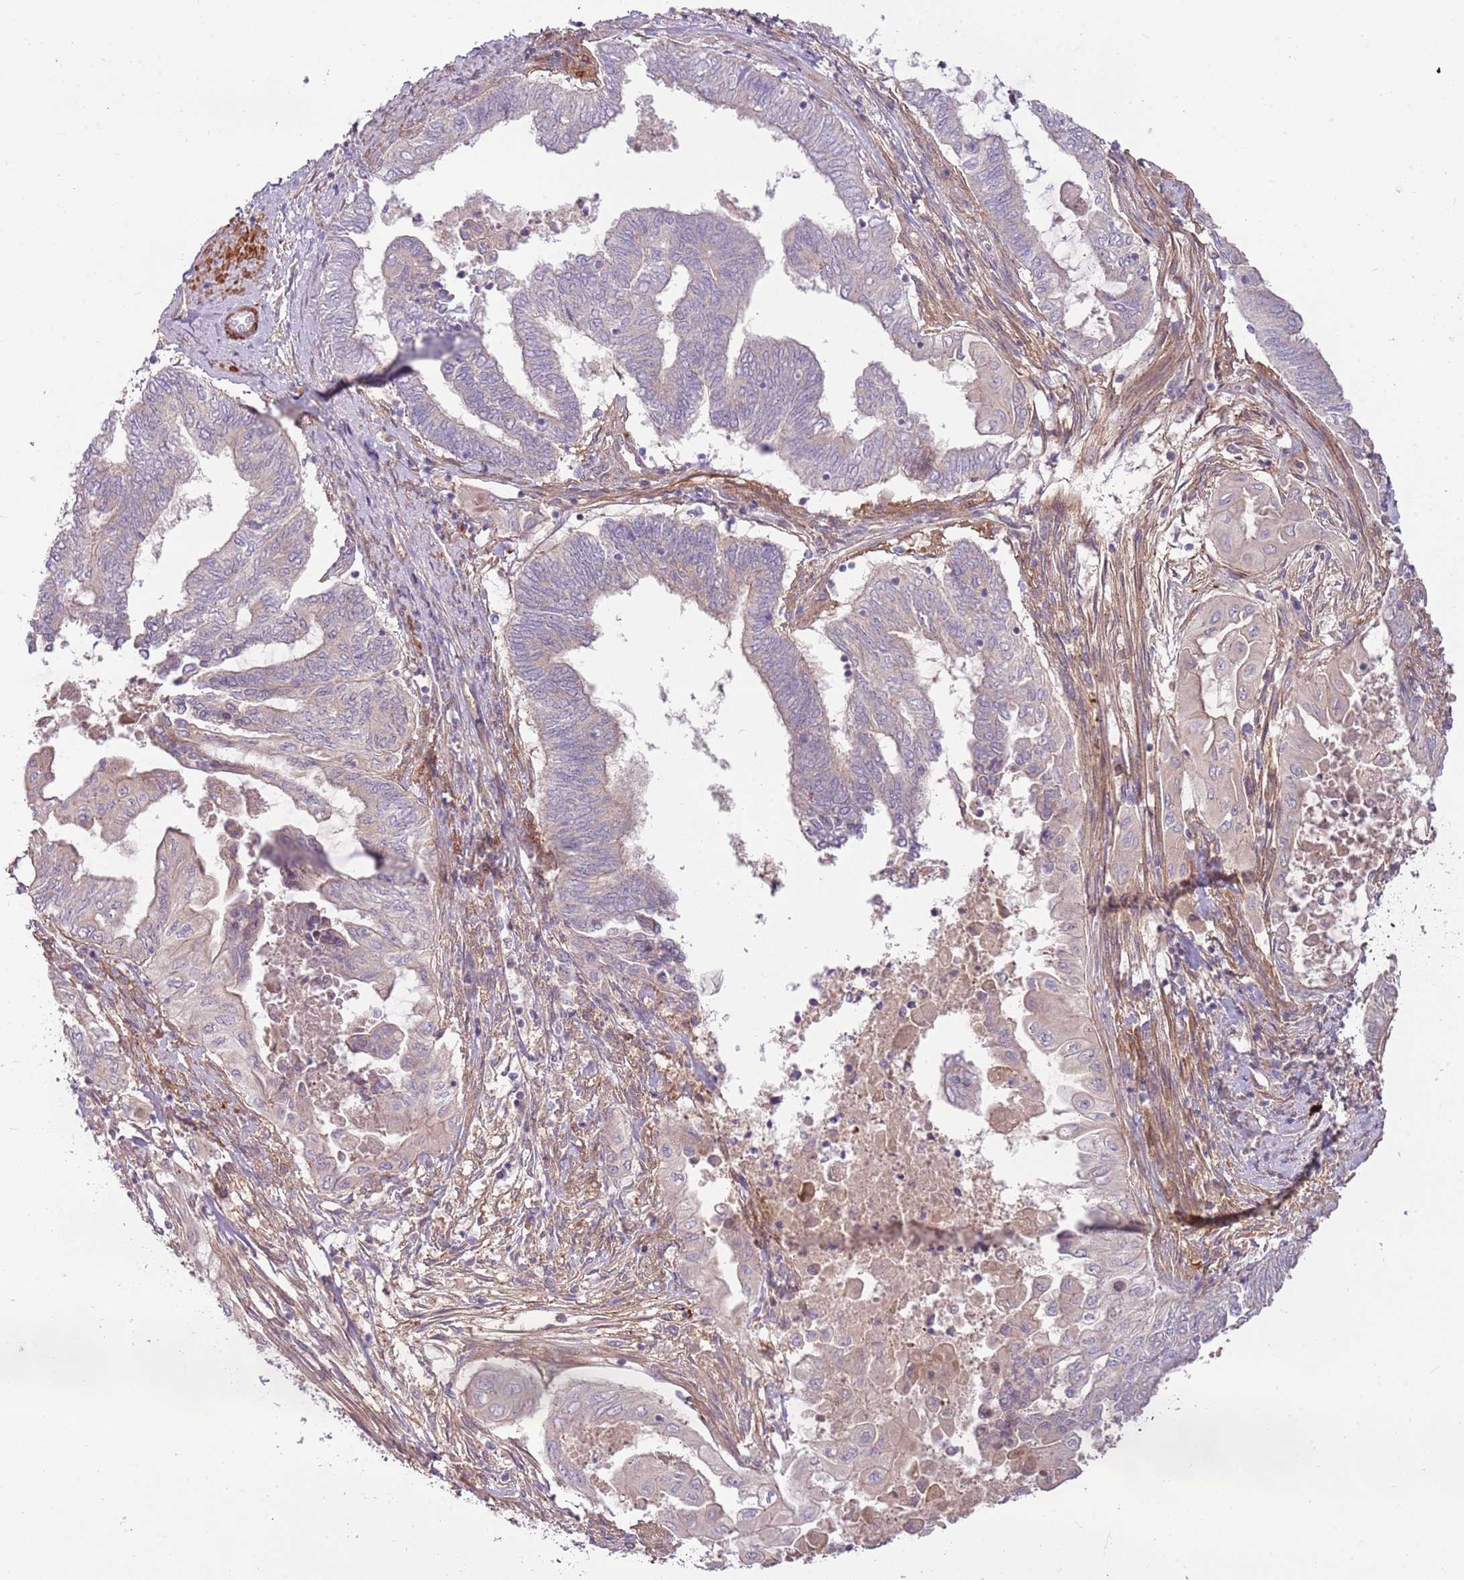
{"staining": {"intensity": "negative", "quantity": "none", "location": "none"}, "tissue": "endometrial cancer", "cell_type": "Tumor cells", "image_type": "cancer", "snomed": [{"axis": "morphology", "description": "Adenocarcinoma, NOS"}, {"axis": "topography", "description": "Uterus"}, {"axis": "topography", "description": "Endometrium"}], "caption": "This histopathology image is of endometrial cancer stained with IHC to label a protein in brown with the nuclei are counter-stained blue. There is no positivity in tumor cells. (Brightfield microscopy of DAB (3,3'-diaminobenzidine) immunohistochemistry at high magnification).", "gene": "RNF128", "patient": {"sex": "female", "age": 70}}